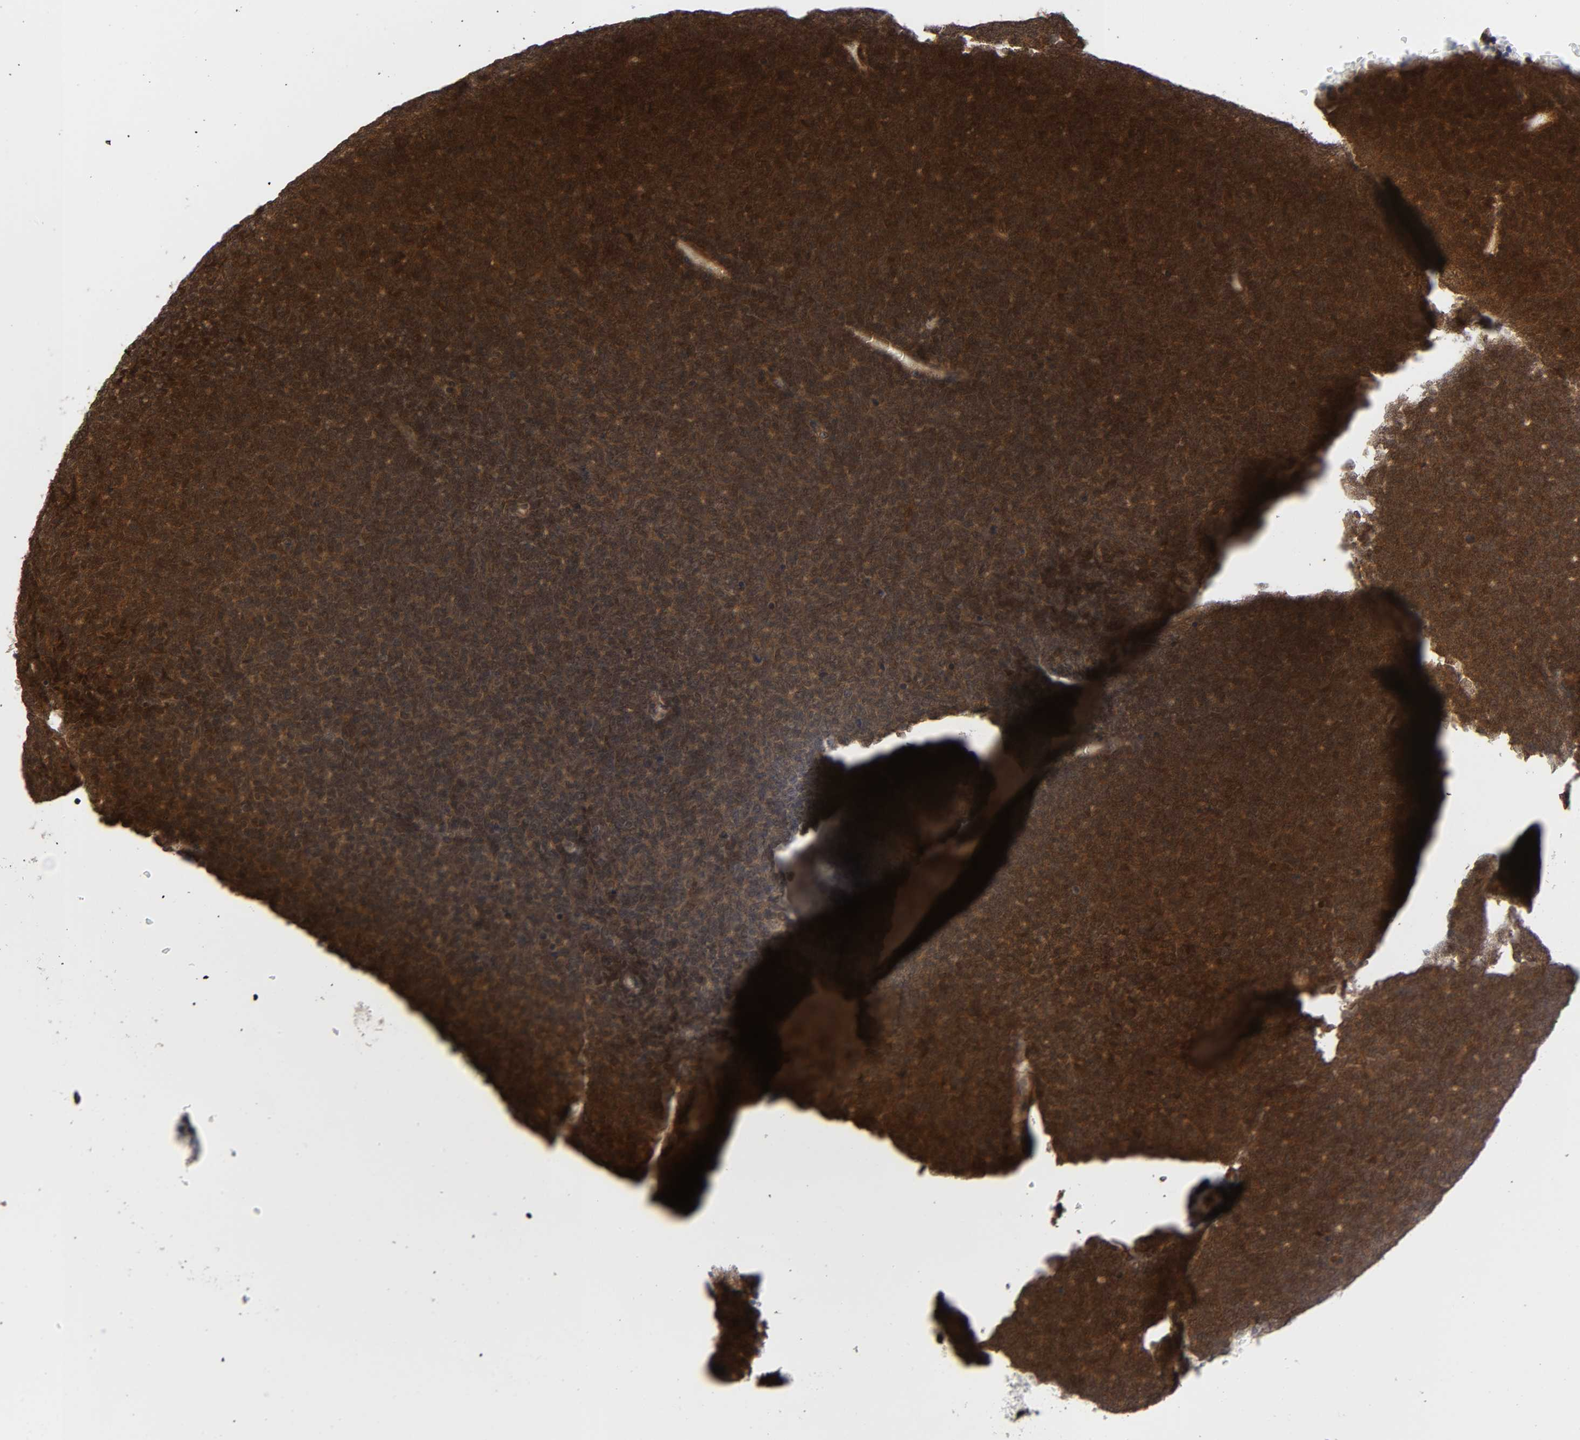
{"staining": {"intensity": "strong", "quantity": ">75%", "location": "cytoplasmic/membranous,nuclear"}, "tissue": "renal cancer", "cell_type": "Tumor cells", "image_type": "cancer", "snomed": [{"axis": "morphology", "description": "Neoplasm, malignant, NOS"}, {"axis": "topography", "description": "Kidney"}], "caption": "IHC micrograph of renal cancer (malignant neoplasm) stained for a protein (brown), which reveals high levels of strong cytoplasmic/membranous and nuclear positivity in about >75% of tumor cells.", "gene": "CASP9", "patient": {"sex": "male", "age": 28}}